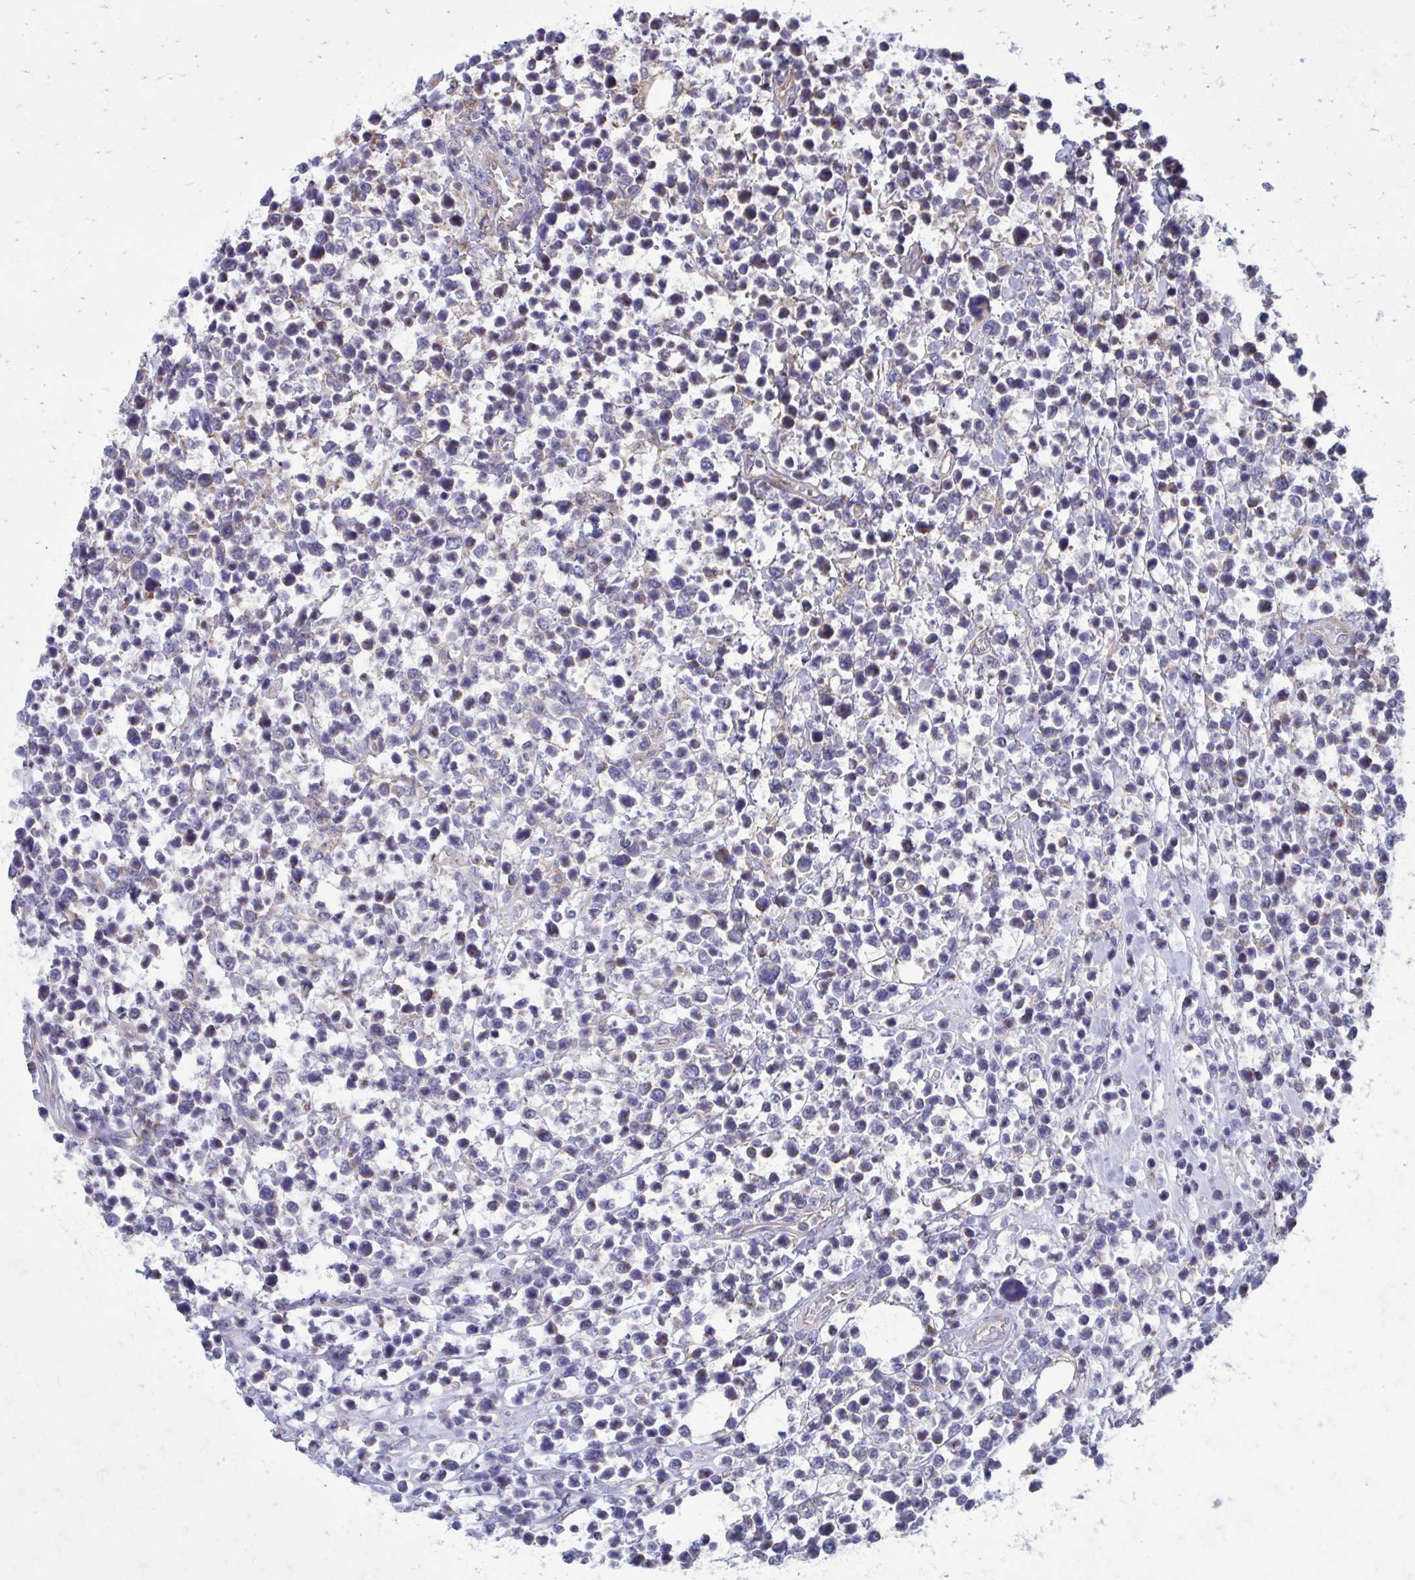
{"staining": {"intensity": "weak", "quantity": "<25%", "location": "cytoplasmic/membranous"}, "tissue": "lymphoma", "cell_type": "Tumor cells", "image_type": "cancer", "snomed": [{"axis": "morphology", "description": "Malignant lymphoma, non-Hodgkin's type, High grade"}, {"axis": "topography", "description": "Soft tissue"}], "caption": "The image exhibits no staining of tumor cells in malignant lymphoma, non-Hodgkin's type (high-grade).", "gene": "CLTA", "patient": {"sex": "female", "age": 56}}